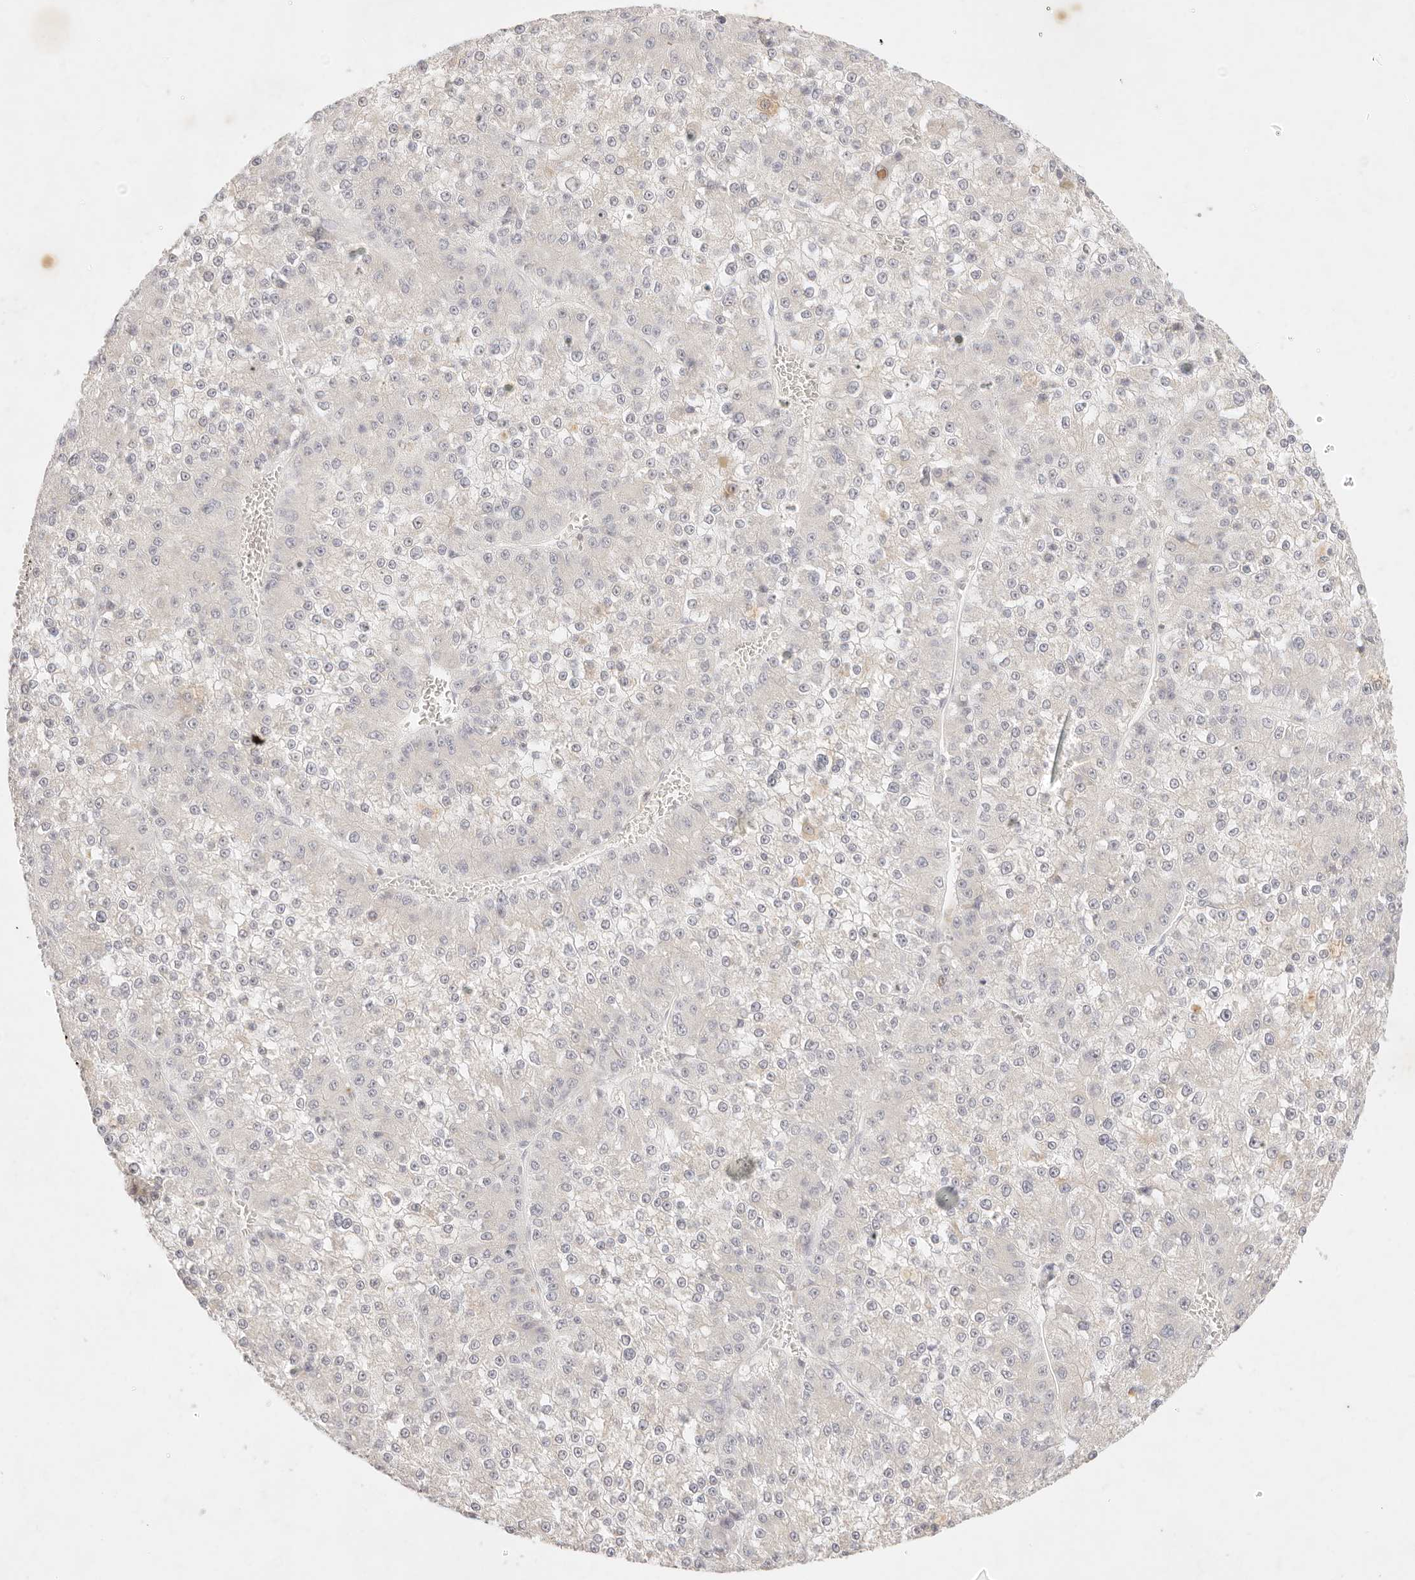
{"staining": {"intensity": "negative", "quantity": "none", "location": "none"}, "tissue": "liver cancer", "cell_type": "Tumor cells", "image_type": "cancer", "snomed": [{"axis": "morphology", "description": "Carcinoma, Hepatocellular, NOS"}, {"axis": "topography", "description": "Liver"}], "caption": "Protein analysis of hepatocellular carcinoma (liver) reveals no significant expression in tumor cells.", "gene": "GPR84", "patient": {"sex": "female", "age": 73}}